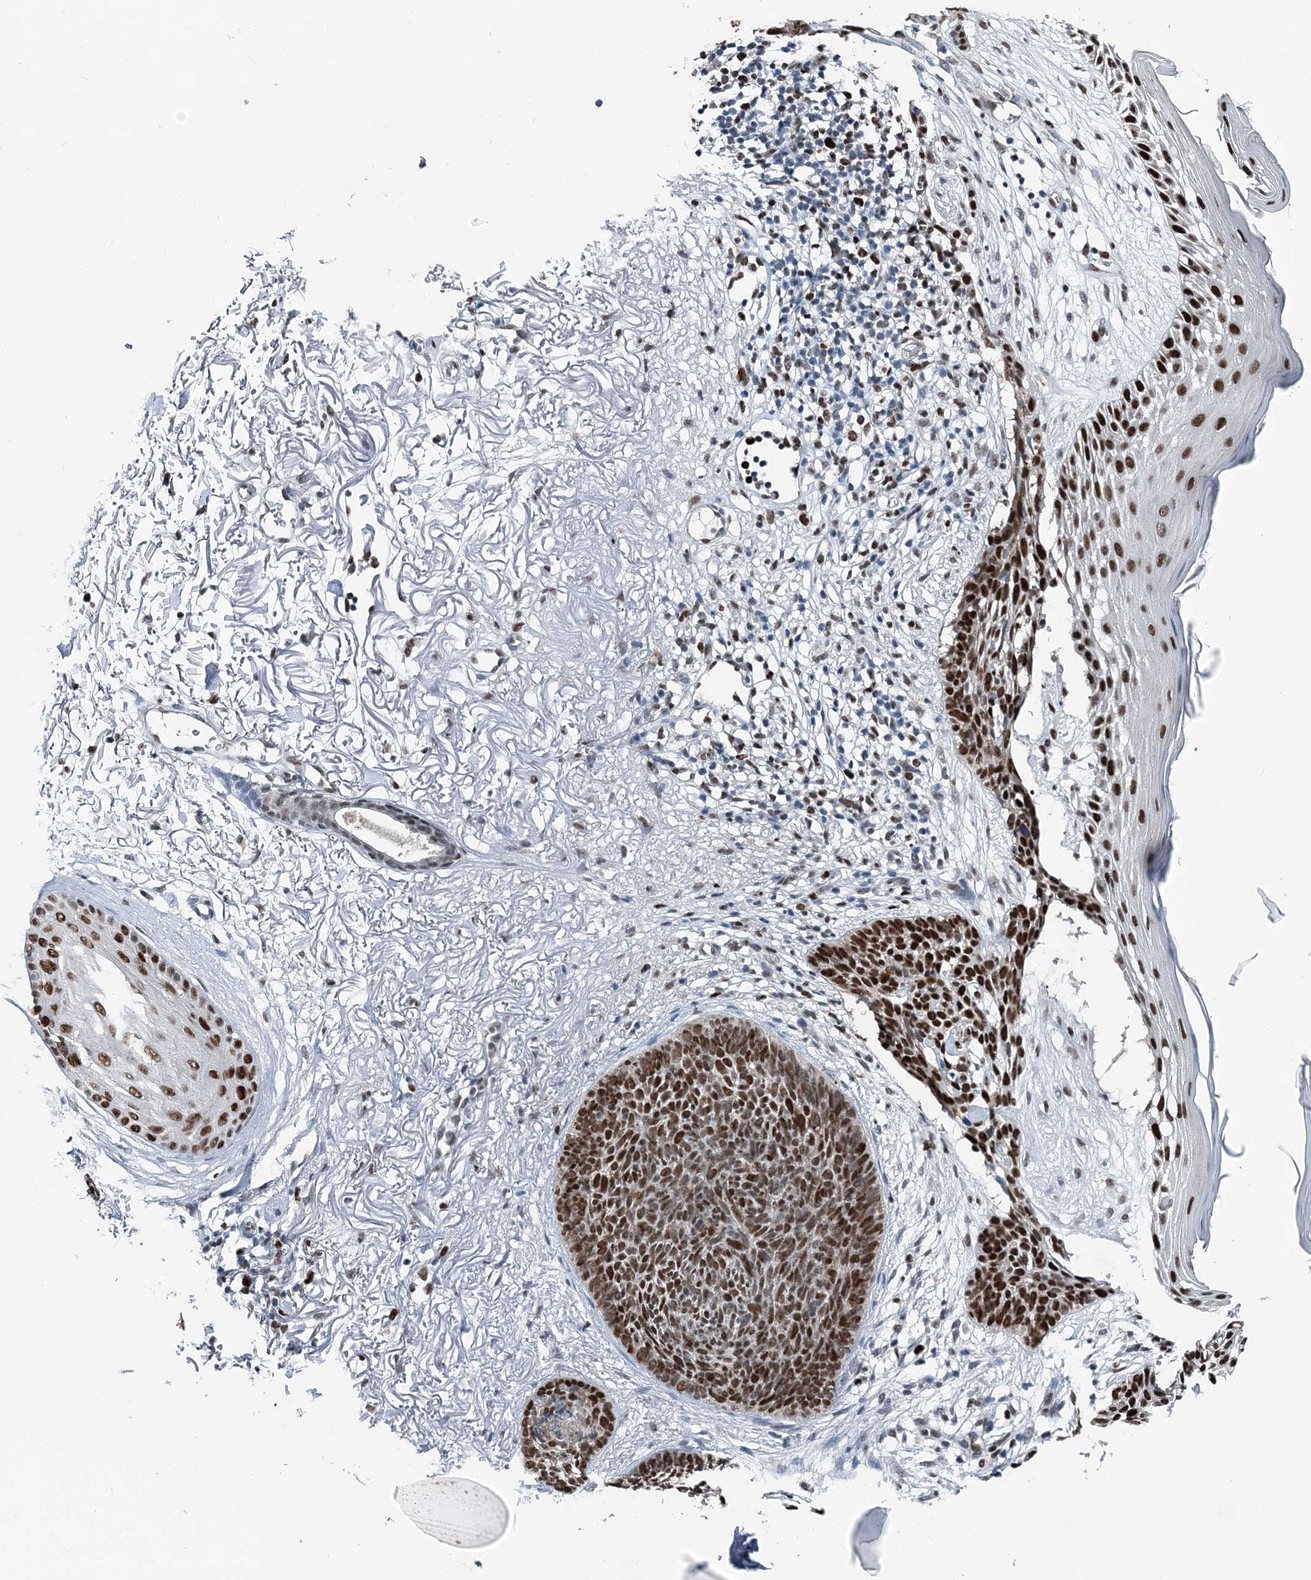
{"staining": {"intensity": "strong", "quantity": "25%-75%", "location": "nuclear"}, "tissue": "skin cancer", "cell_type": "Tumor cells", "image_type": "cancer", "snomed": [{"axis": "morphology", "description": "Normal tissue, NOS"}, {"axis": "morphology", "description": "Basal cell carcinoma"}, {"axis": "topography", "description": "Skin"}], "caption": "There is high levels of strong nuclear positivity in tumor cells of skin basal cell carcinoma, as demonstrated by immunohistochemical staining (brown color).", "gene": "HAT1", "patient": {"sex": "female", "age": 70}}